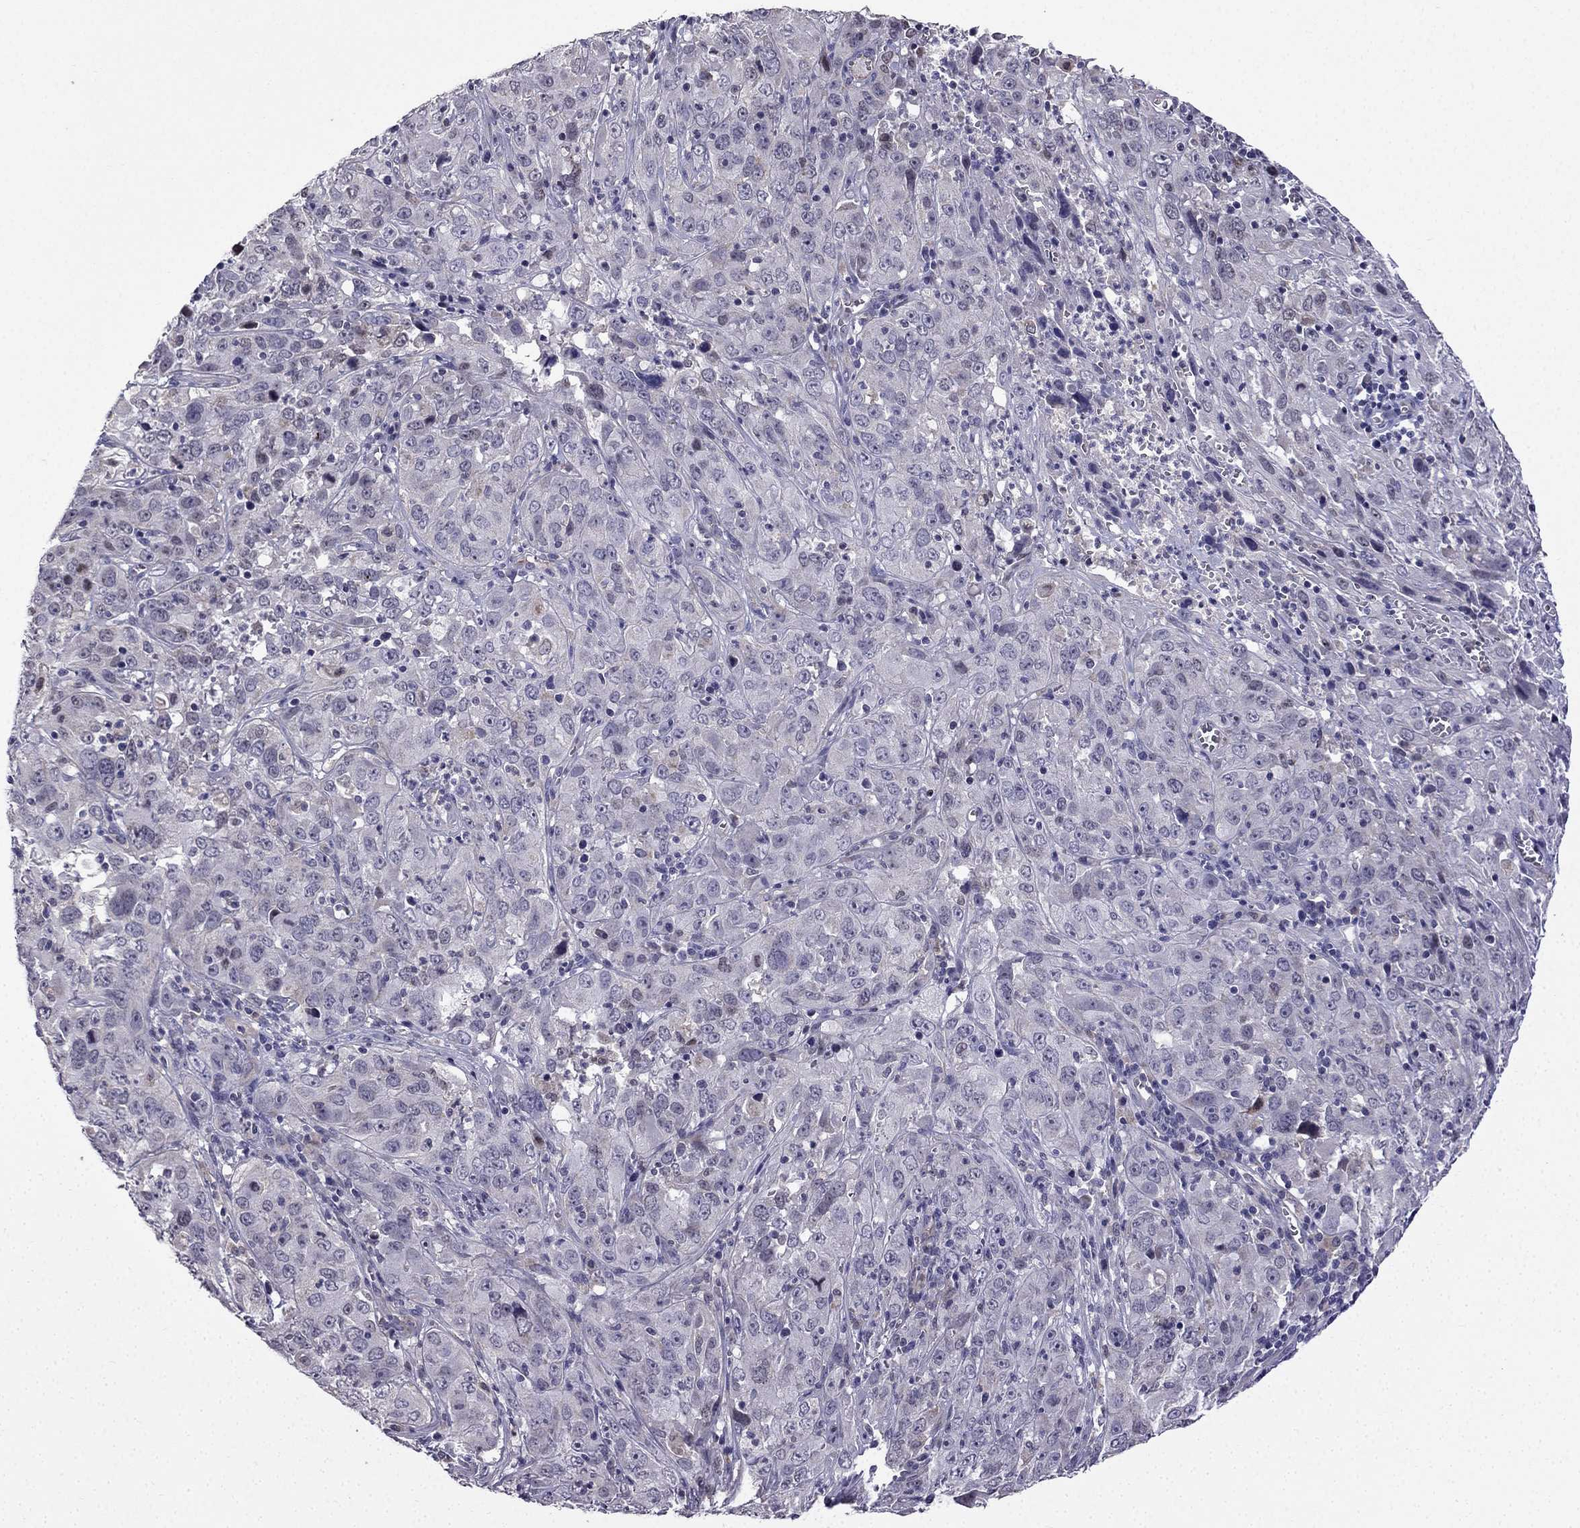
{"staining": {"intensity": "negative", "quantity": "none", "location": "none"}, "tissue": "cervical cancer", "cell_type": "Tumor cells", "image_type": "cancer", "snomed": [{"axis": "morphology", "description": "Squamous cell carcinoma, NOS"}, {"axis": "topography", "description": "Cervix"}], "caption": "Tumor cells show no significant protein staining in cervical cancer (squamous cell carcinoma).", "gene": "SLC6A2", "patient": {"sex": "female", "age": 32}}